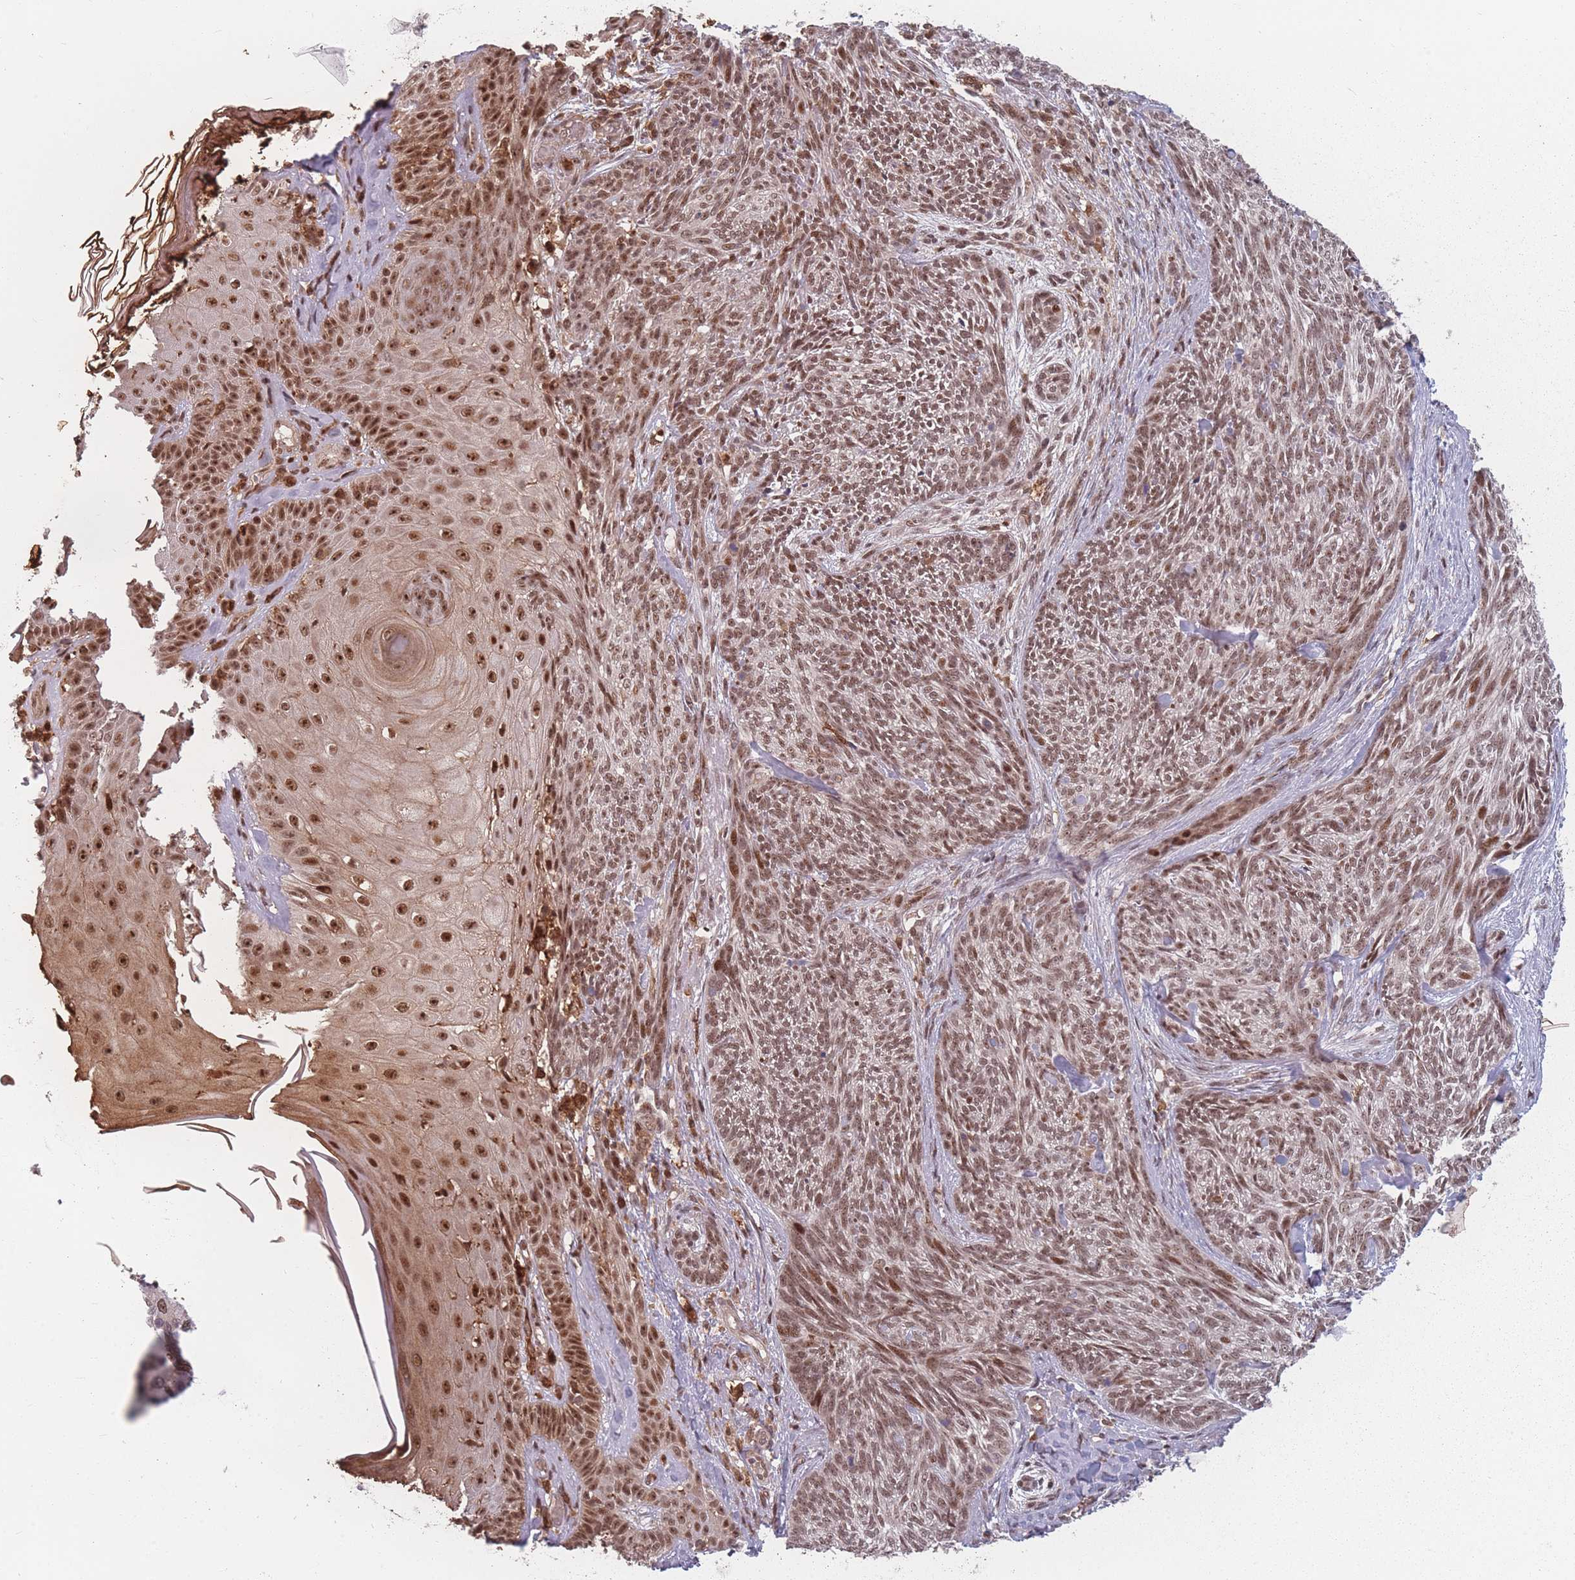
{"staining": {"intensity": "moderate", "quantity": ">75%", "location": "nuclear"}, "tissue": "skin cancer", "cell_type": "Tumor cells", "image_type": "cancer", "snomed": [{"axis": "morphology", "description": "Basal cell carcinoma"}, {"axis": "topography", "description": "Skin"}], "caption": "A brown stain shows moderate nuclear expression of a protein in human skin basal cell carcinoma tumor cells. The staining was performed using DAB (3,3'-diaminobenzidine), with brown indicating positive protein expression. Nuclei are stained blue with hematoxylin.", "gene": "WDR55", "patient": {"sex": "male", "age": 73}}